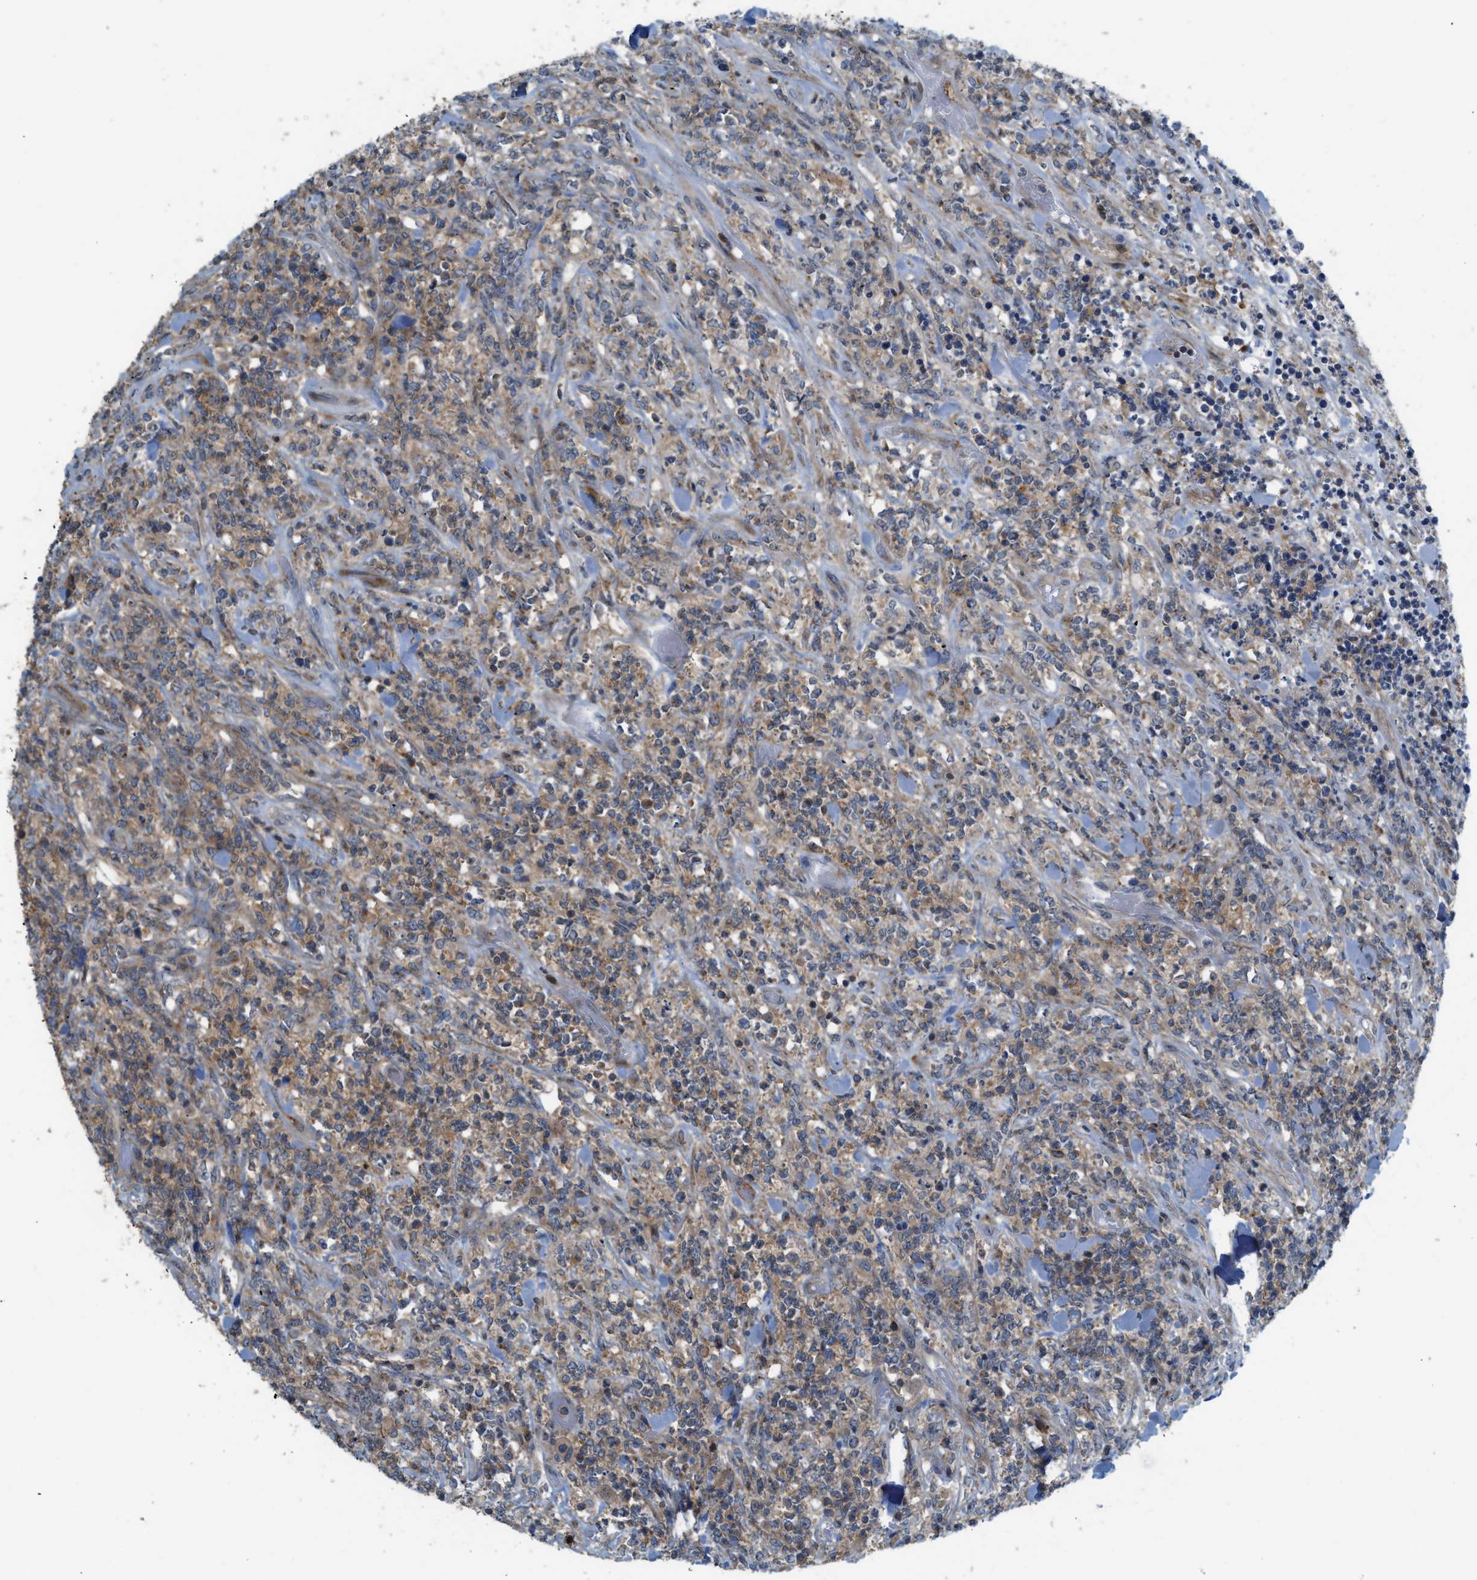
{"staining": {"intensity": "moderate", "quantity": ">75%", "location": "cytoplasmic/membranous"}, "tissue": "lymphoma", "cell_type": "Tumor cells", "image_type": "cancer", "snomed": [{"axis": "morphology", "description": "Malignant lymphoma, non-Hodgkin's type, High grade"}, {"axis": "topography", "description": "Soft tissue"}], "caption": "Immunohistochemistry histopathology image of neoplastic tissue: human high-grade malignant lymphoma, non-Hodgkin's type stained using immunohistochemistry (IHC) displays medium levels of moderate protein expression localized specifically in the cytoplasmic/membranous of tumor cells, appearing as a cytoplasmic/membranous brown color.", "gene": "DIPK1A", "patient": {"sex": "male", "age": 18}}